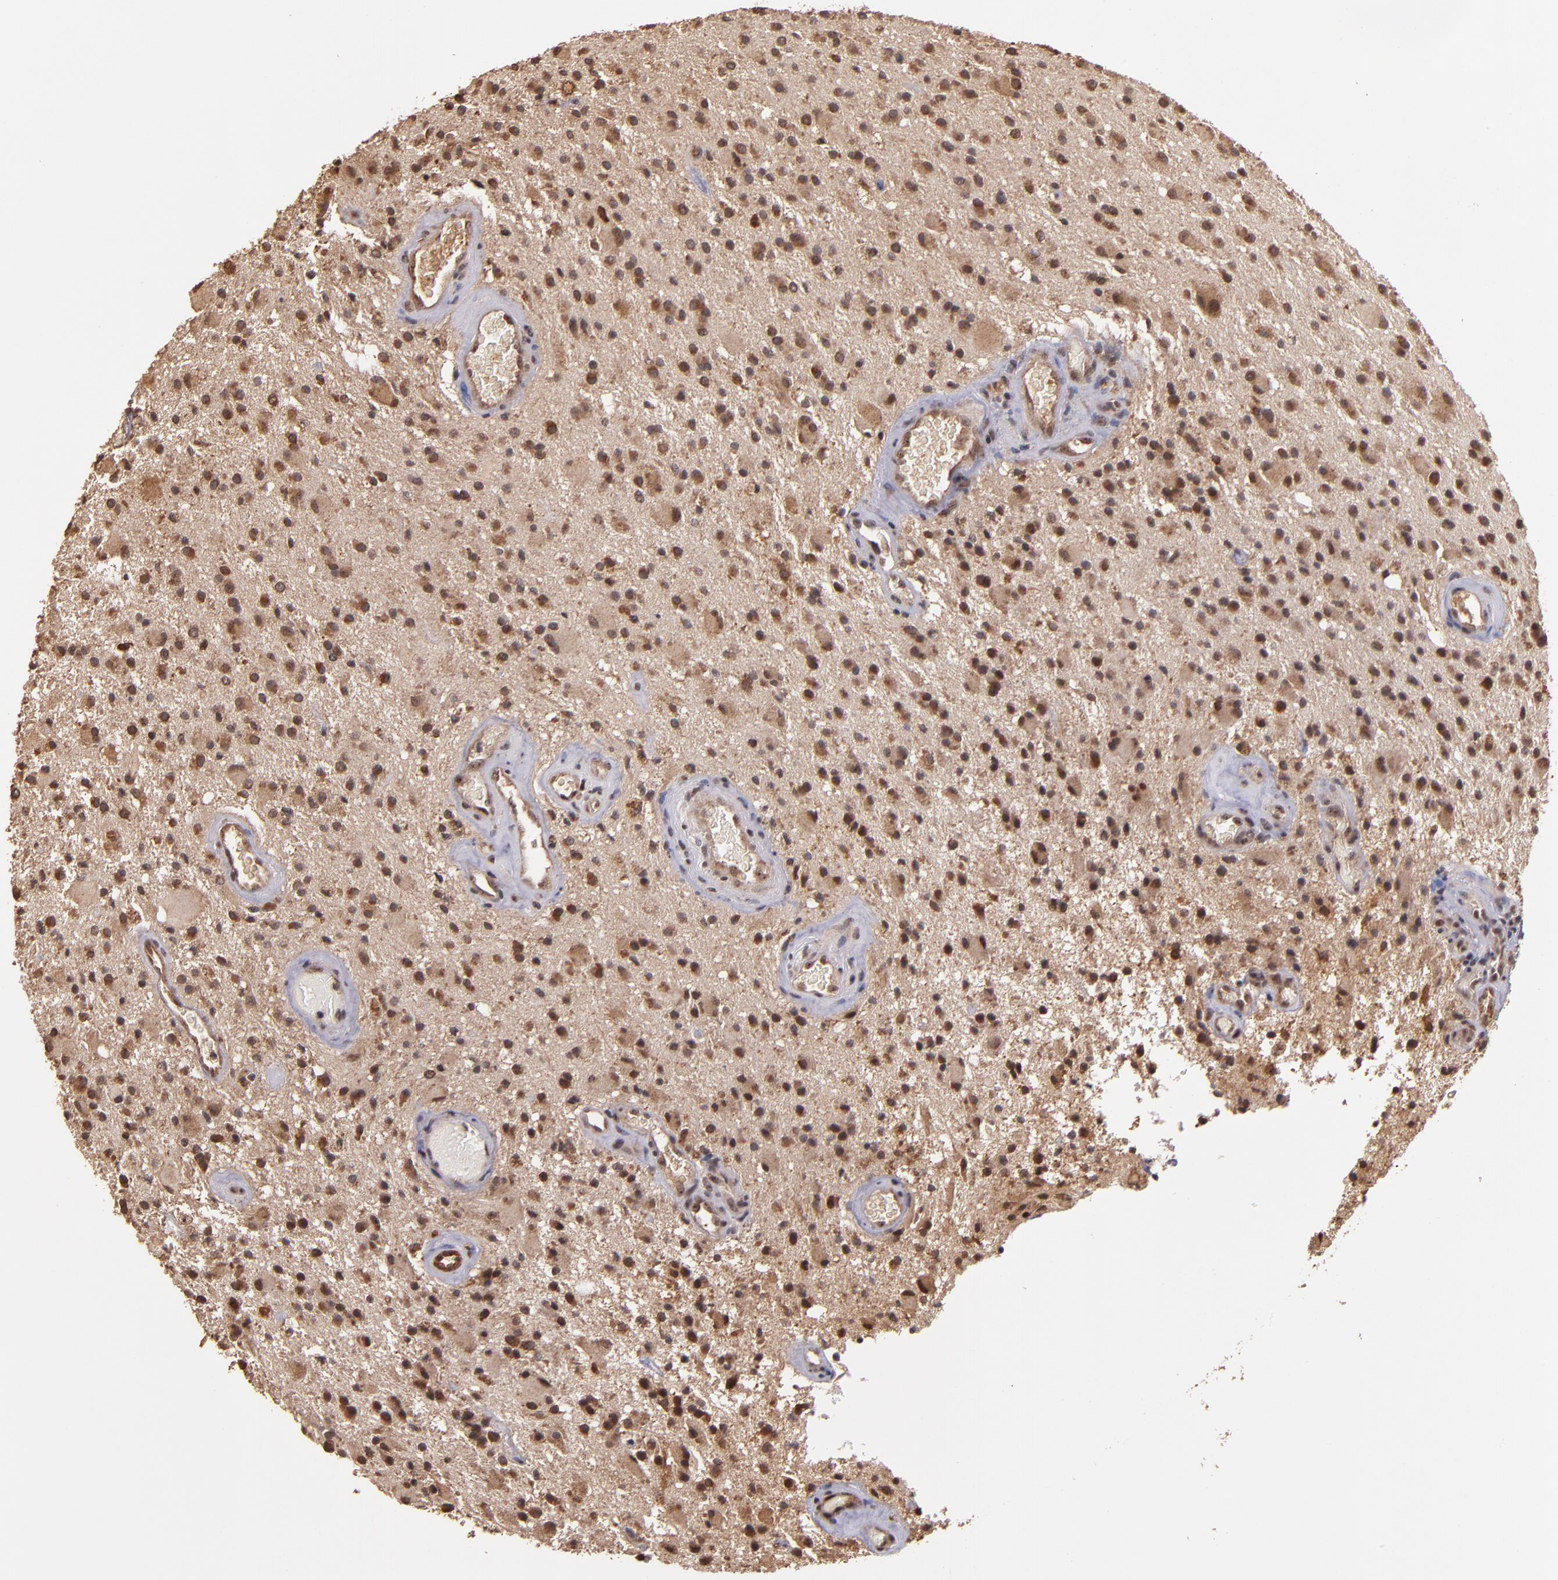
{"staining": {"intensity": "weak", "quantity": ">75%", "location": "cytoplasmic/membranous"}, "tissue": "glioma", "cell_type": "Tumor cells", "image_type": "cancer", "snomed": [{"axis": "morphology", "description": "Glioma, malignant, Low grade"}, {"axis": "topography", "description": "Brain"}], "caption": "This is a photomicrograph of immunohistochemistry staining of glioma, which shows weak positivity in the cytoplasmic/membranous of tumor cells.", "gene": "RIOK3", "patient": {"sex": "male", "age": 58}}